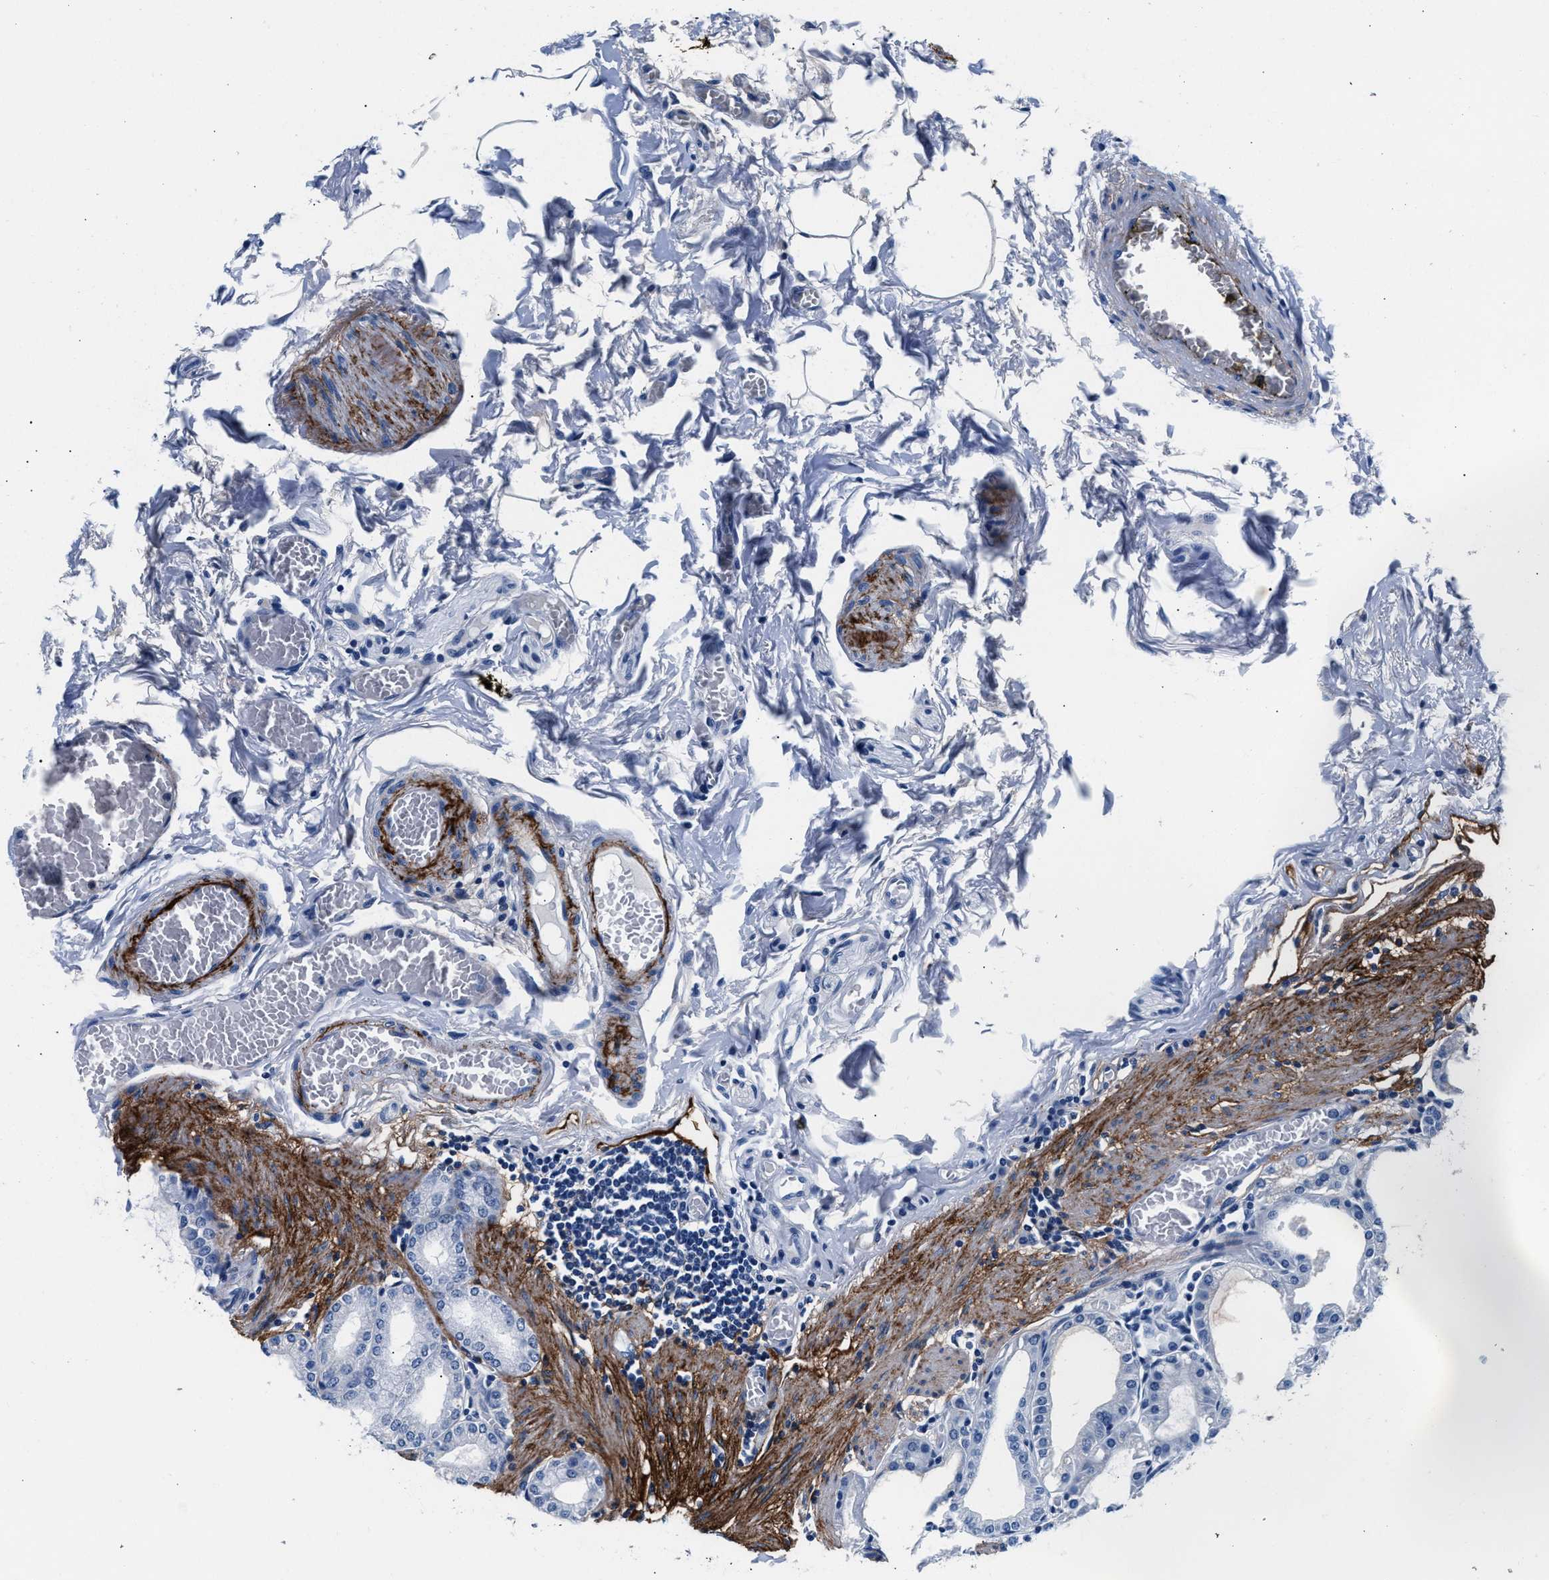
{"staining": {"intensity": "weak", "quantity": "<25%", "location": "cytoplasmic/membranous"}, "tissue": "stomach", "cell_type": "Glandular cells", "image_type": "normal", "snomed": [{"axis": "morphology", "description": "Normal tissue, NOS"}, {"axis": "topography", "description": "Stomach, lower"}], "caption": "IHC of unremarkable stomach displays no positivity in glandular cells. (DAB (3,3'-diaminobenzidine) IHC visualized using brightfield microscopy, high magnification).", "gene": "TNR", "patient": {"sex": "male", "age": 71}}